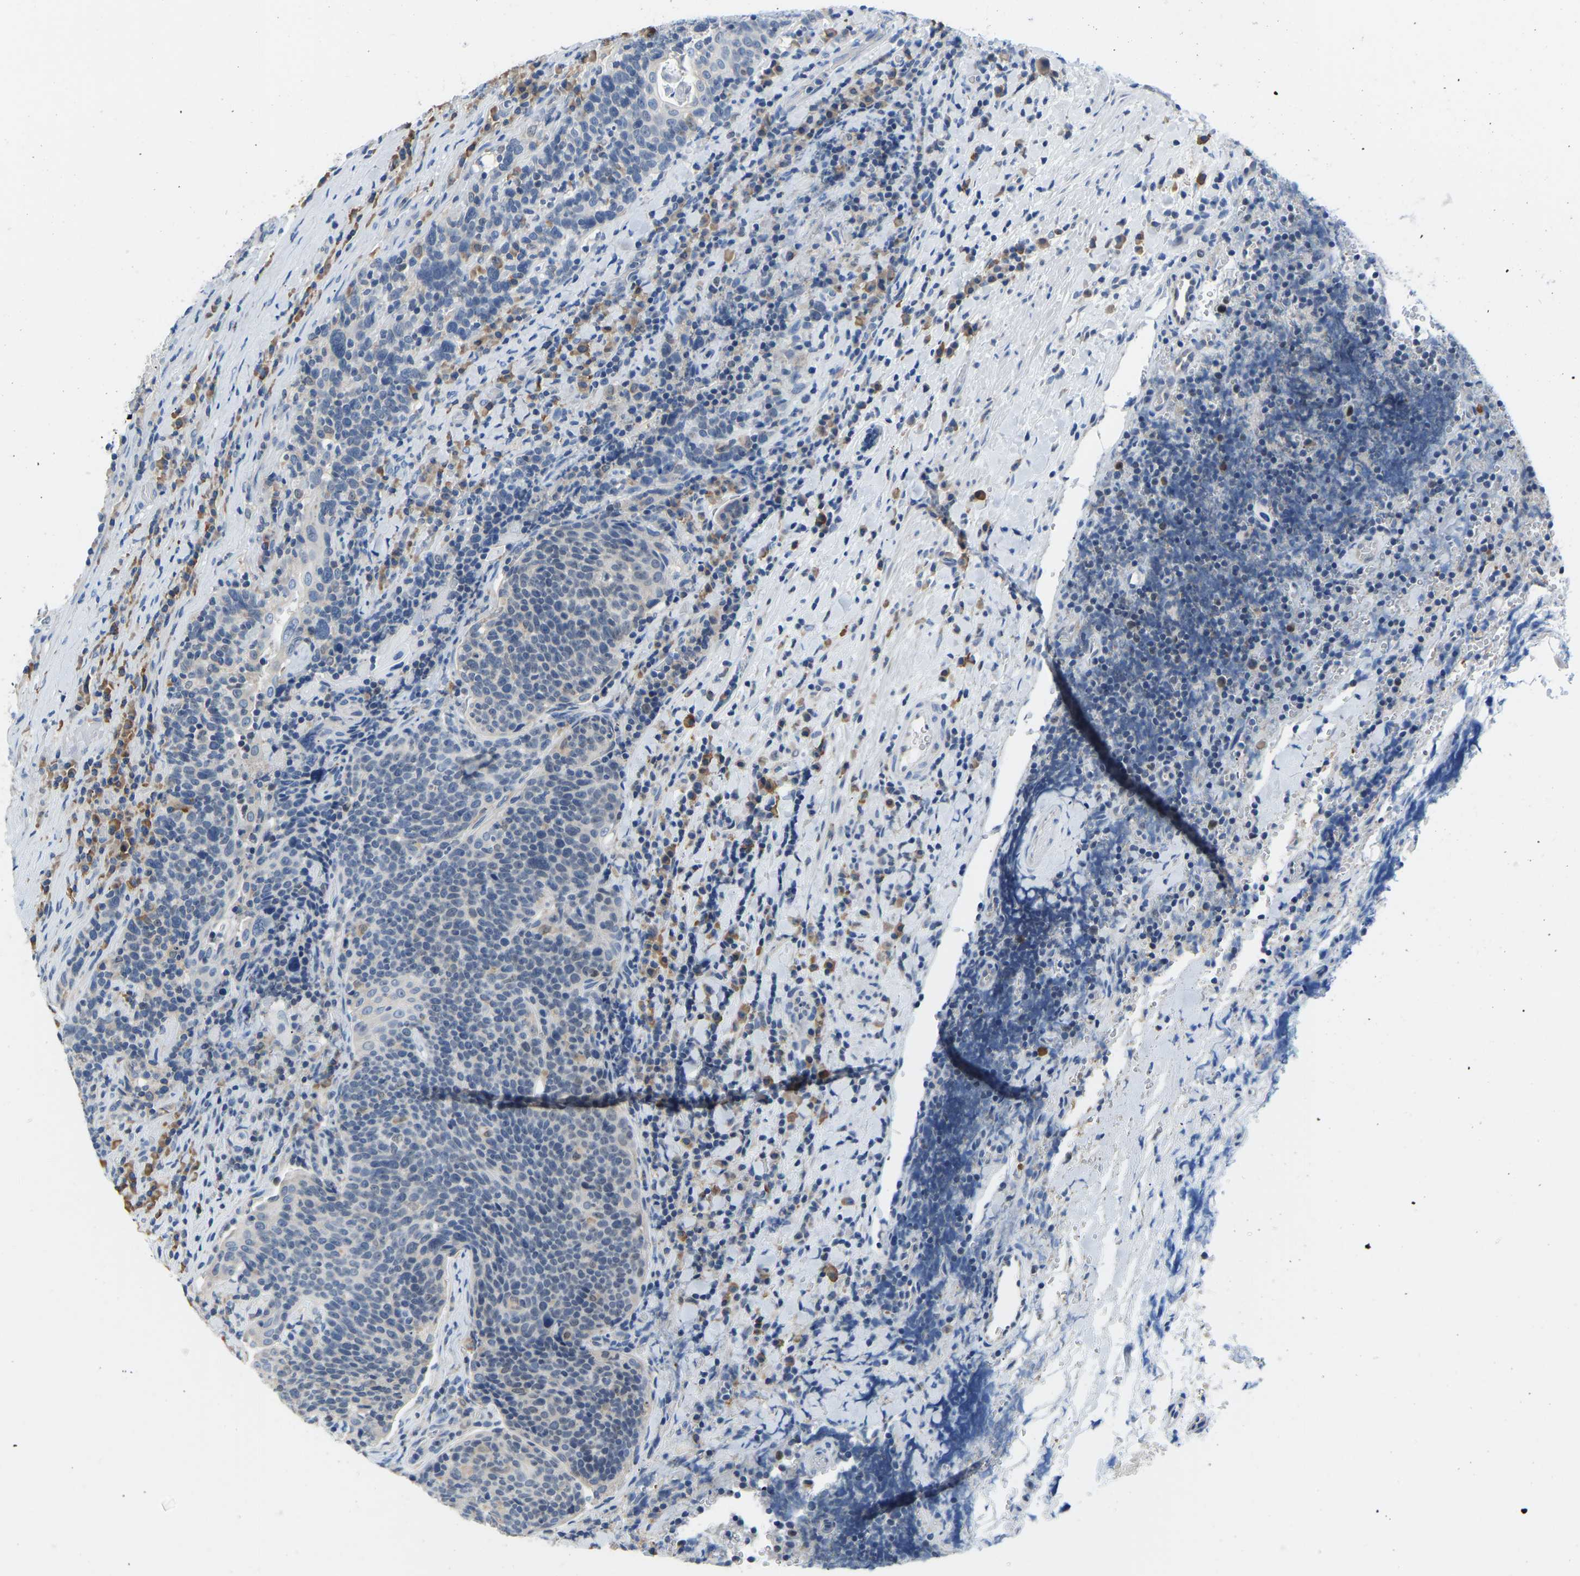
{"staining": {"intensity": "negative", "quantity": "none", "location": "none"}, "tissue": "head and neck cancer", "cell_type": "Tumor cells", "image_type": "cancer", "snomed": [{"axis": "morphology", "description": "Squamous cell carcinoma, NOS"}, {"axis": "morphology", "description": "Squamous cell carcinoma, metastatic, NOS"}, {"axis": "topography", "description": "Lymph node"}, {"axis": "topography", "description": "Head-Neck"}], "caption": "Head and neck cancer (squamous cell carcinoma) was stained to show a protein in brown. There is no significant positivity in tumor cells.", "gene": "VRK1", "patient": {"sex": "male", "age": 62}}